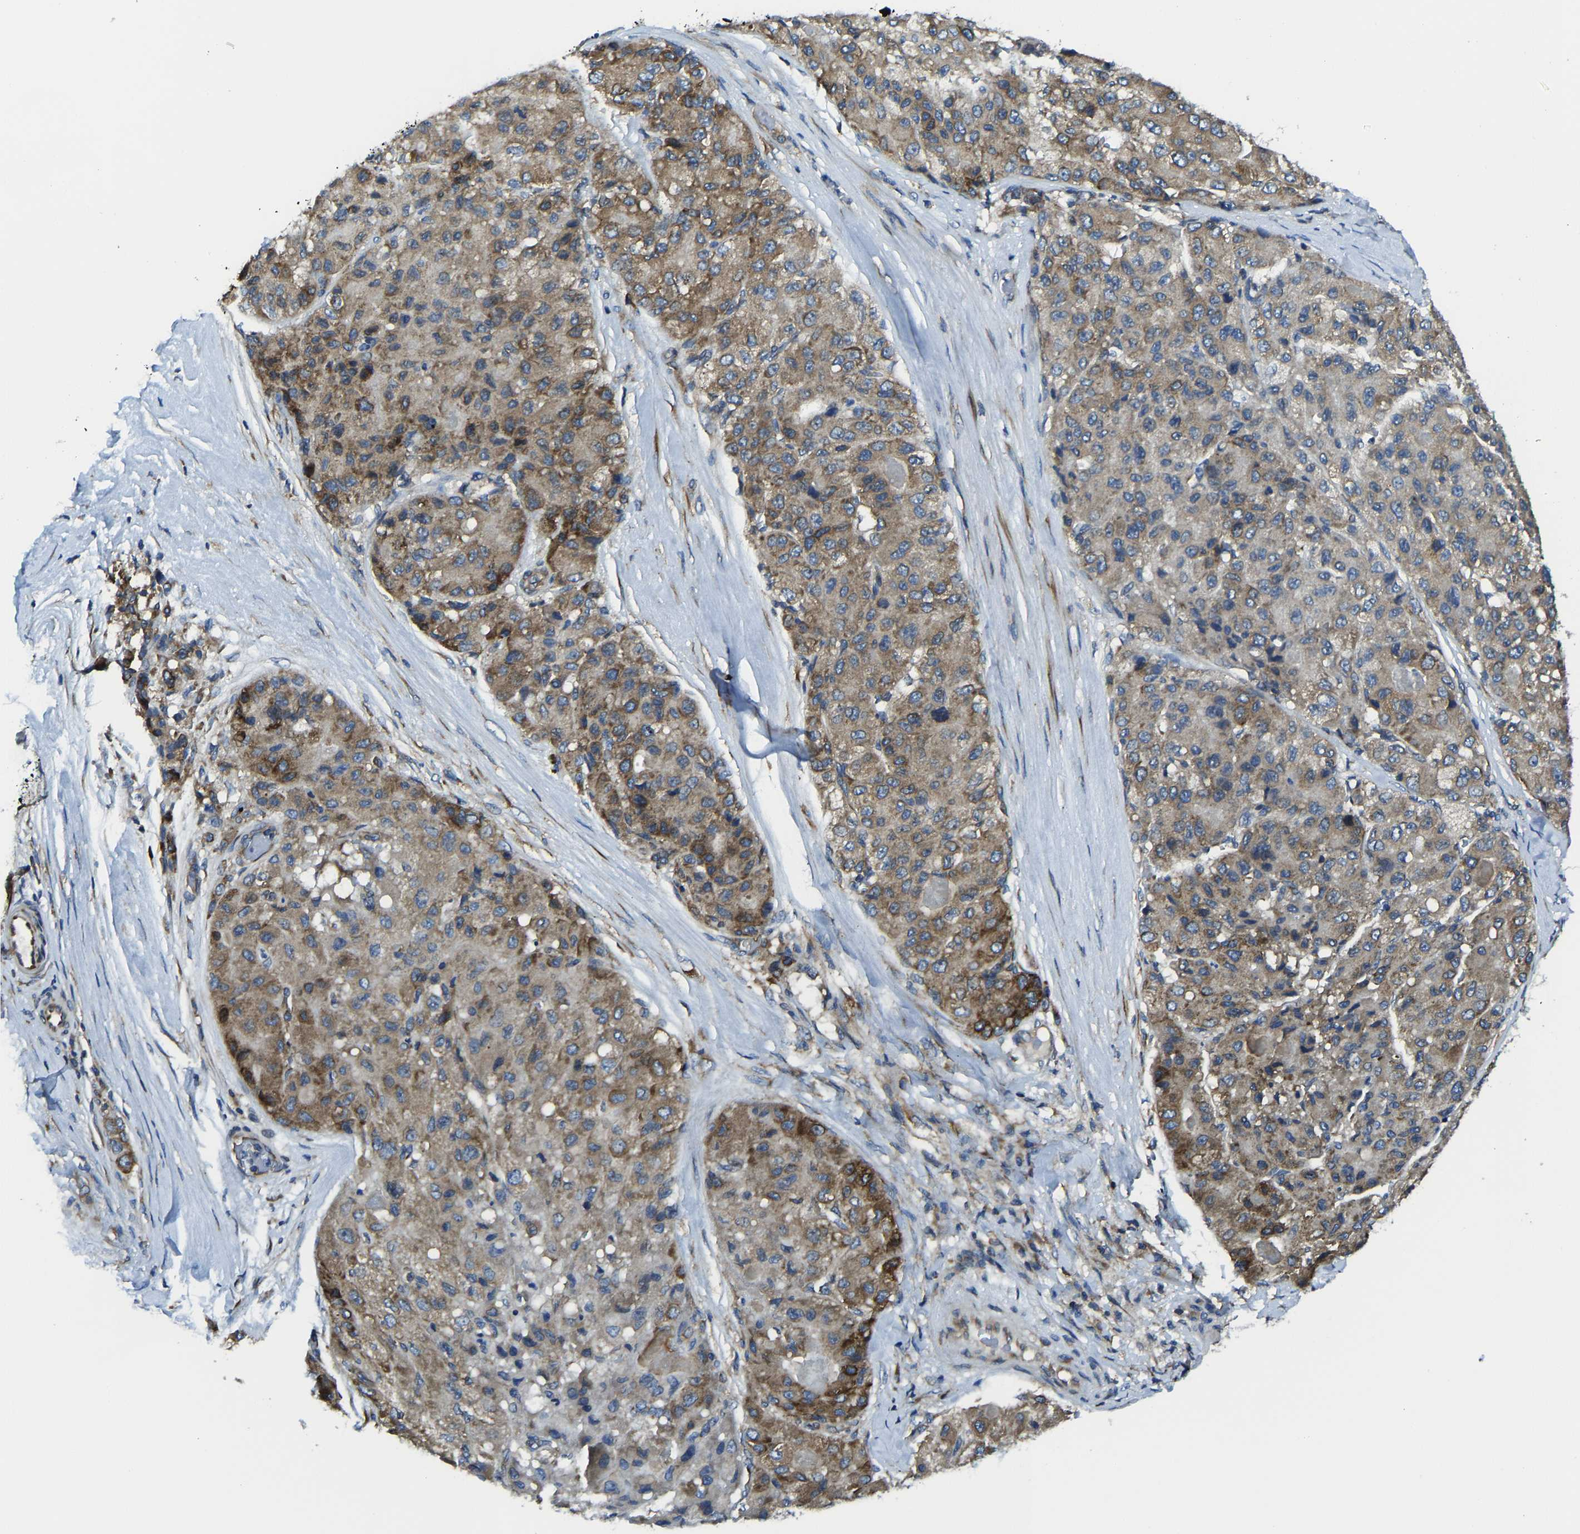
{"staining": {"intensity": "moderate", "quantity": ">75%", "location": "cytoplasmic/membranous"}, "tissue": "liver cancer", "cell_type": "Tumor cells", "image_type": "cancer", "snomed": [{"axis": "morphology", "description": "Carcinoma, Hepatocellular, NOS"}, {"axis": "topography", "description": "Liver"}], "caption": "The photomicrograph demonstrates staining of liver cancer (hepatocellular carcinoma), revealing moderate cytoplasmic/membranous protein expression (brown color) within tumor cells.", "gene": "G3BP2", "patient": {"sex": "male", "age": 80}}